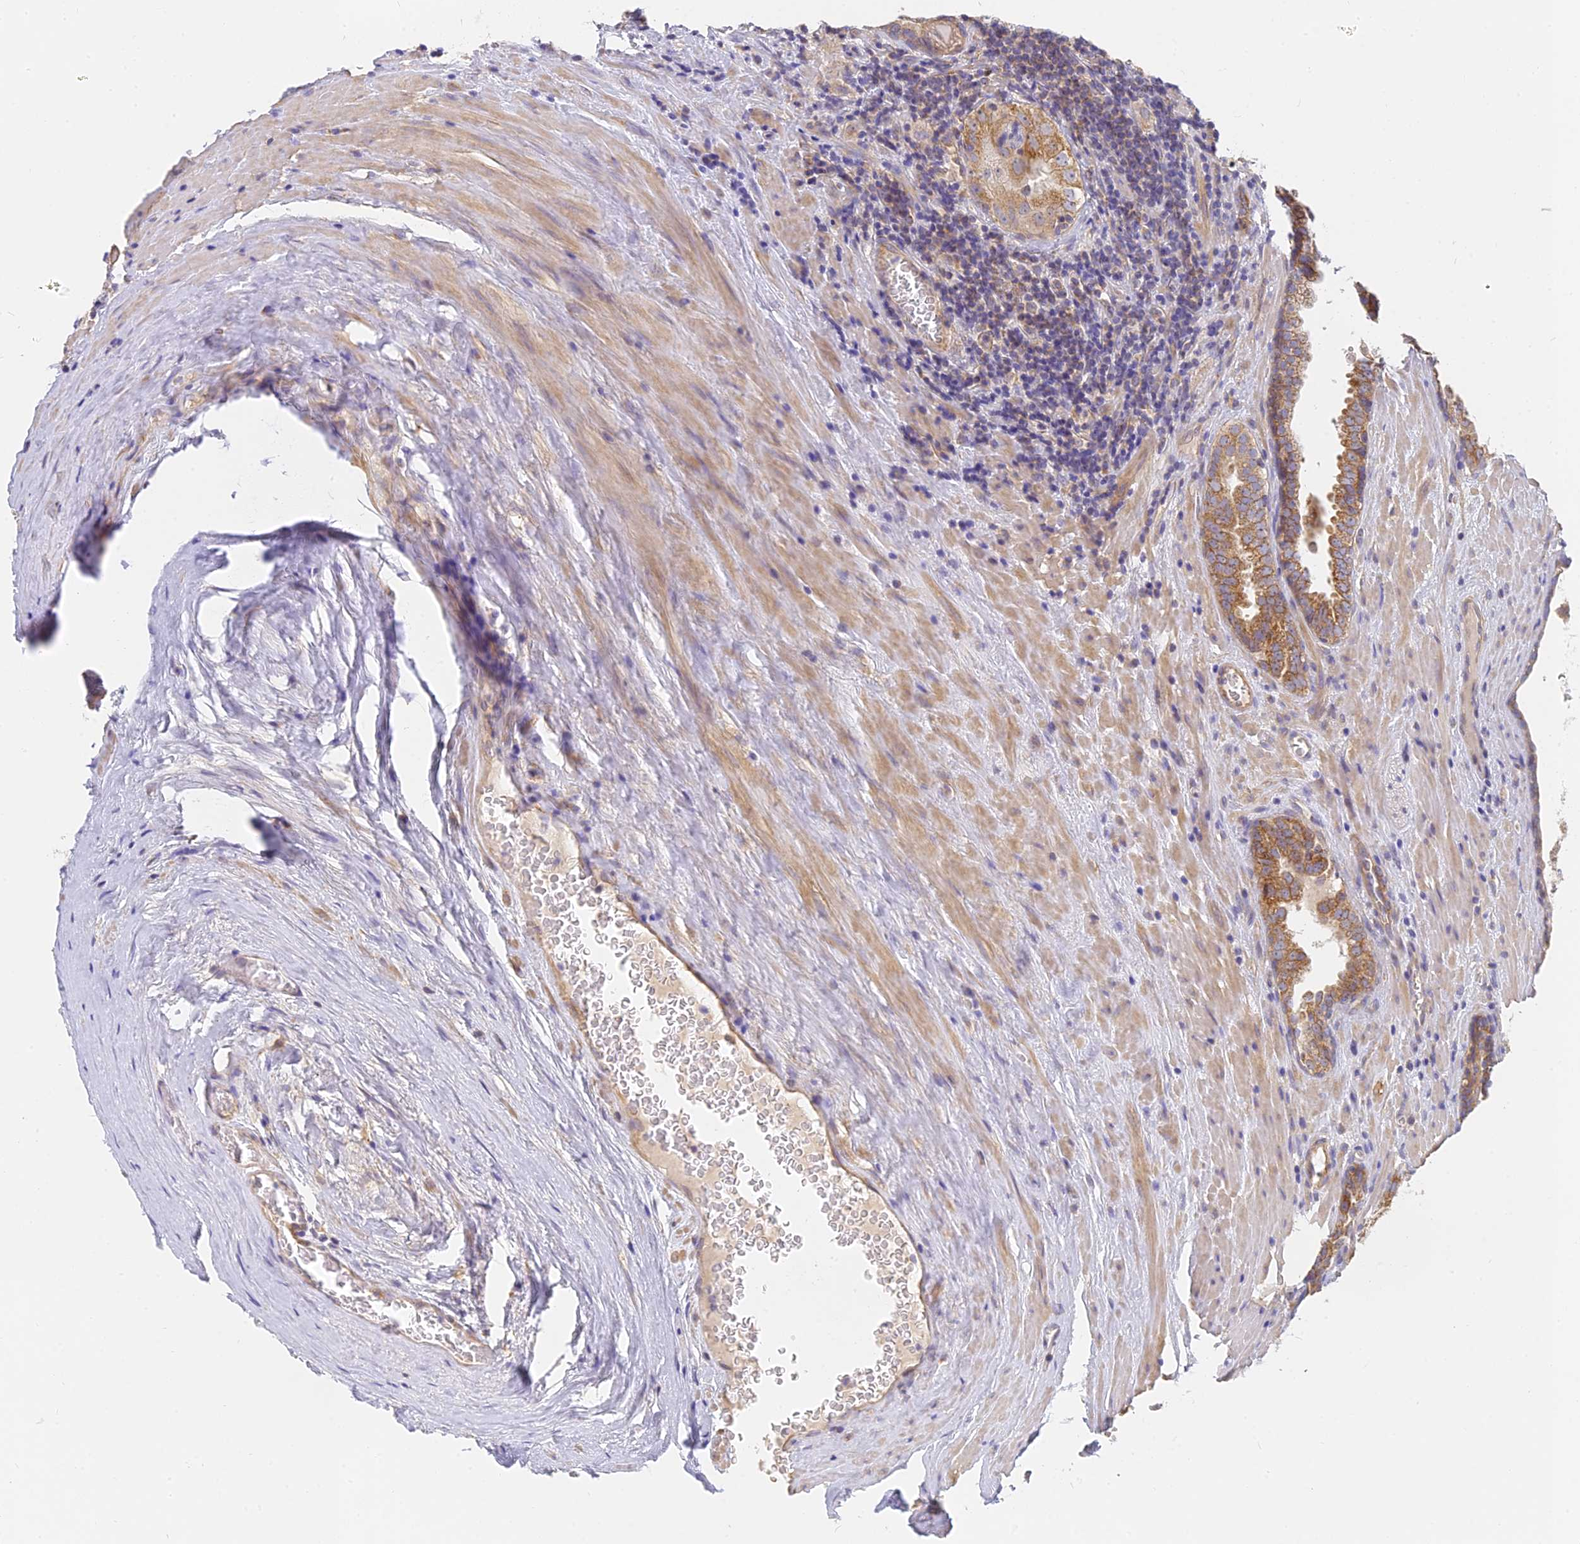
{"staining": {"intensity": "moderate", "quantity": ">75%", "location": "cytoplasmic/membranous"}, "tissue": "prostate cancer", "cell_type": "Tumor cells", "image_type": "cancer", "snomed": [{"axis": "morphology", "description": "Adenocarcinoma, High grade"}, {"axis": "topography", "description": "Prostate"}], "caption": "Protein staining of prostate high-grade adenocarcinoma tissue displays moderate cytoplasmic/membranous expression in approximately >75% of tumor cells.", "gene": "MRPL15", "patient": {"sex": "male", "age": 68}}